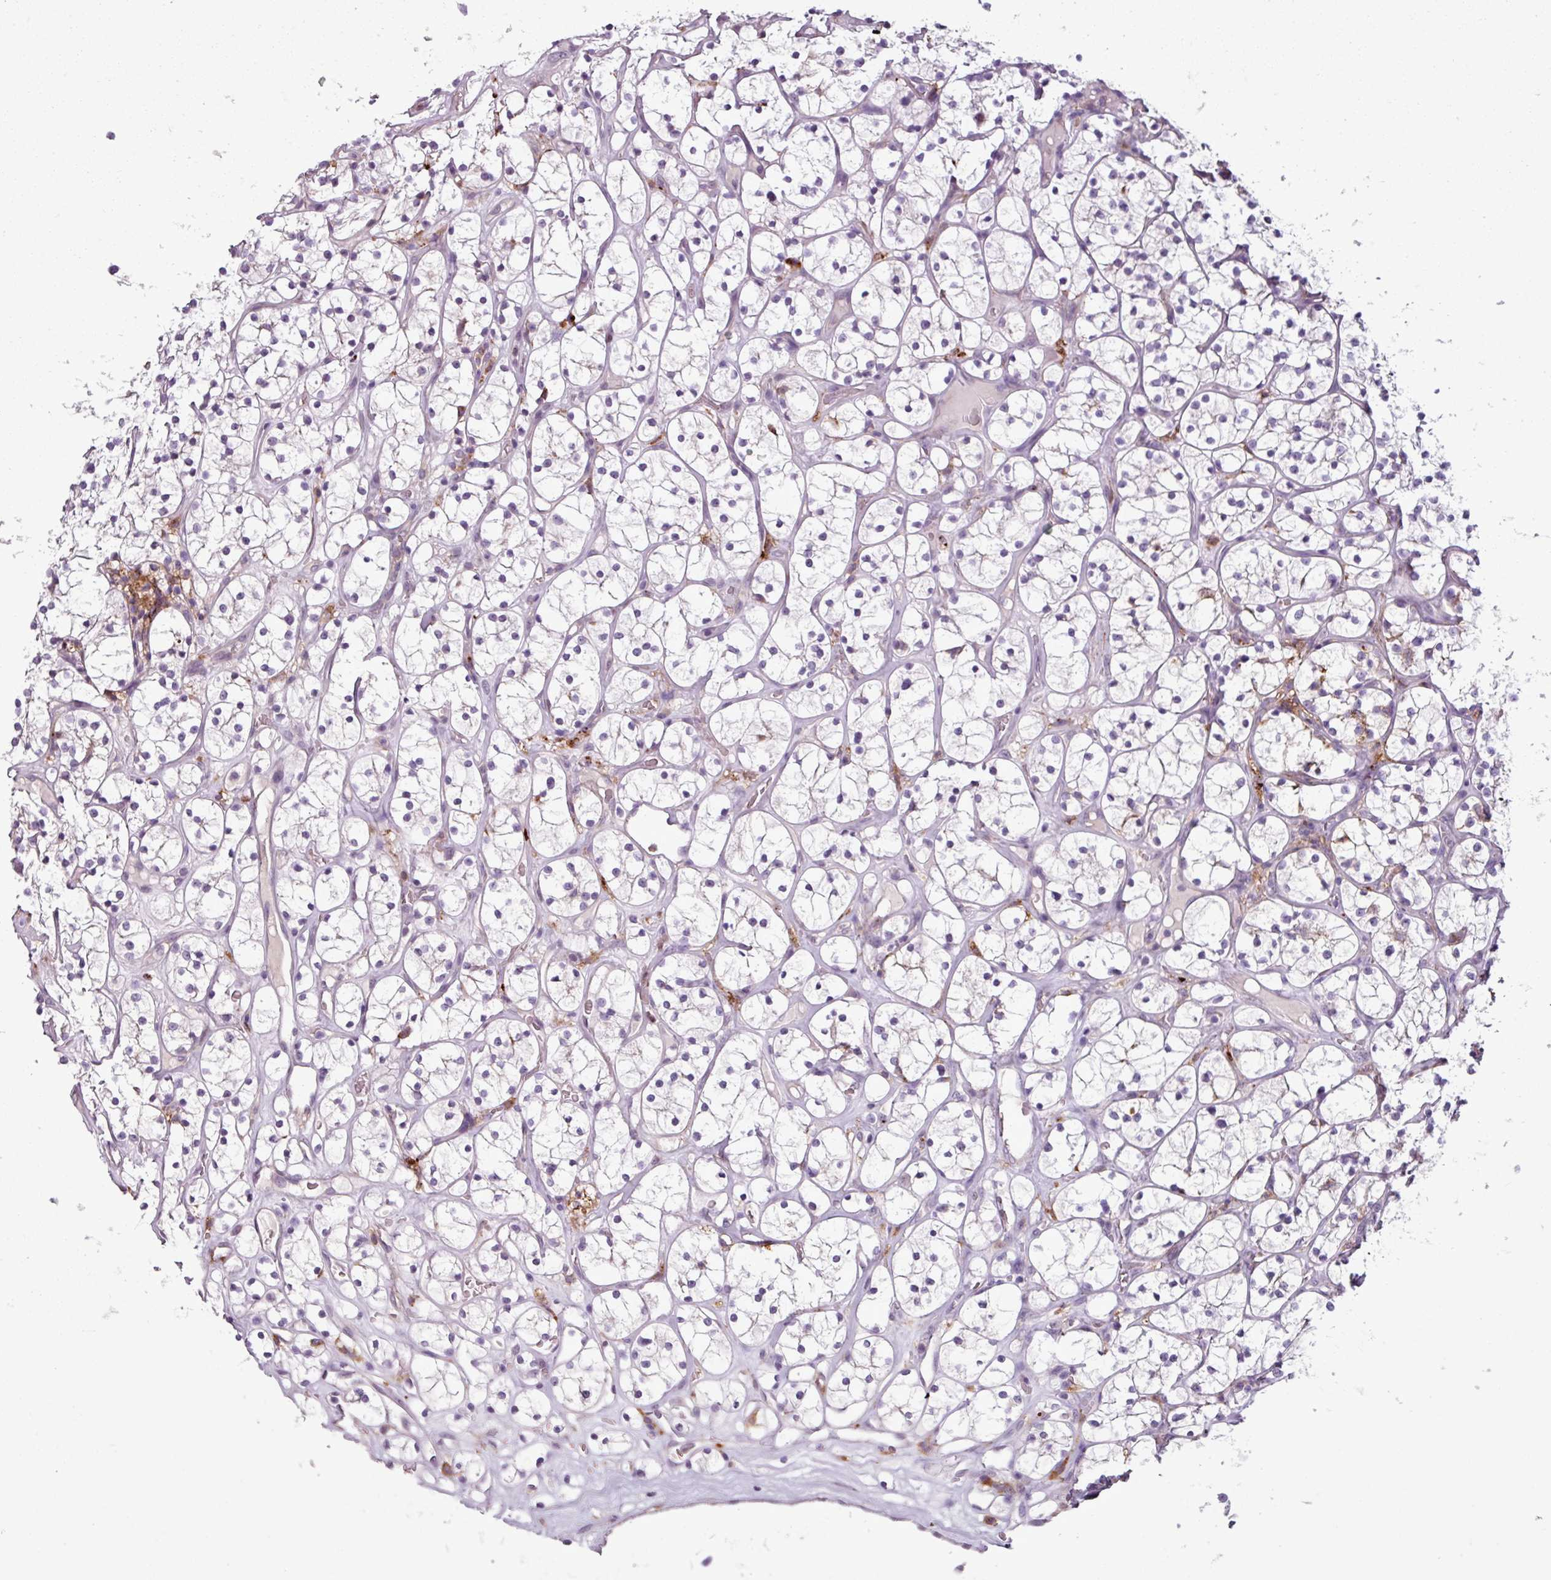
{"staining": {"intensity": "negative", "quantity": "none", "location": "none"}, "tissue": "renal cancer", "cell_type": "Tumor cells", "image_type": "cancer", "snomed": [{"axis": "morphology", "description": "Adenocarcinoma, NOS"}, {"axis": "topography", "description": "Kidney"}], "caption": "Immunohistochemistry of adenocarcinoma (renal) demonstrates no positivity in tumor cells.", "gene": "C9orf24", "patient": {"sex": "female", "age": 64}}